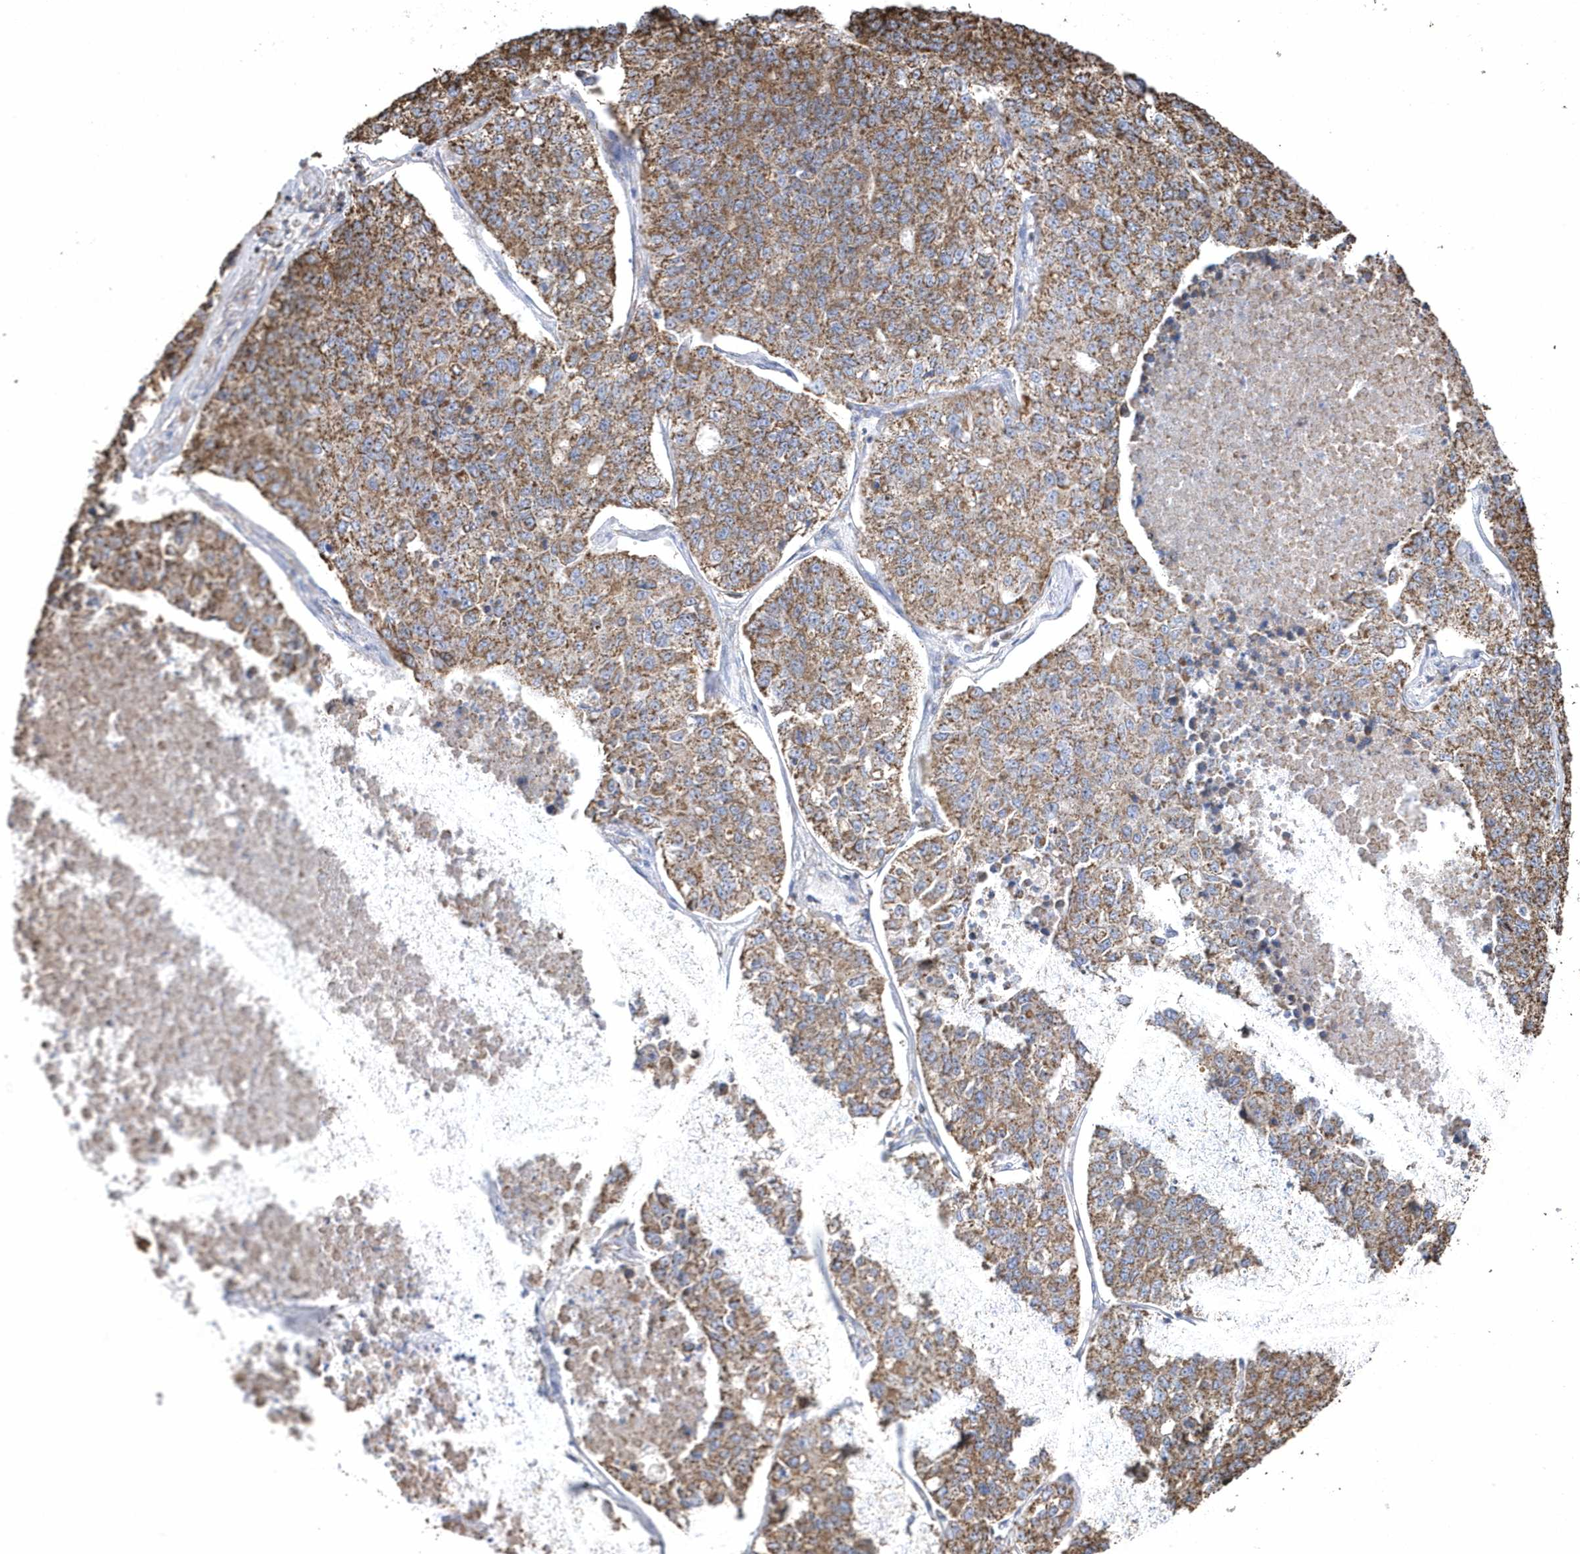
{"staining": {"intensity": "moderate", "quantity": ">75%", "location": "cytoplasmic/membranous"}, "tissue": "lung cancer", "cell_type": "Tumor cells", "image_type": "cancer", "snomed": [{"axis": "morphology", "description": "Adenocarcinoma, NOS"}, {"axis": "topography", "description": "Lung"}], "caption": "Immunohistochemical staining of adenocarcinoma (lung) reveals medium levels of moderate cytoplasmic/membranous protein expression in about >75% of tumor cells. (brown staining indicates protein expression, while blue staining denotes nuclei).", "gene": "GTPBP8", "patient": {"sex": "male", "age": 49}}